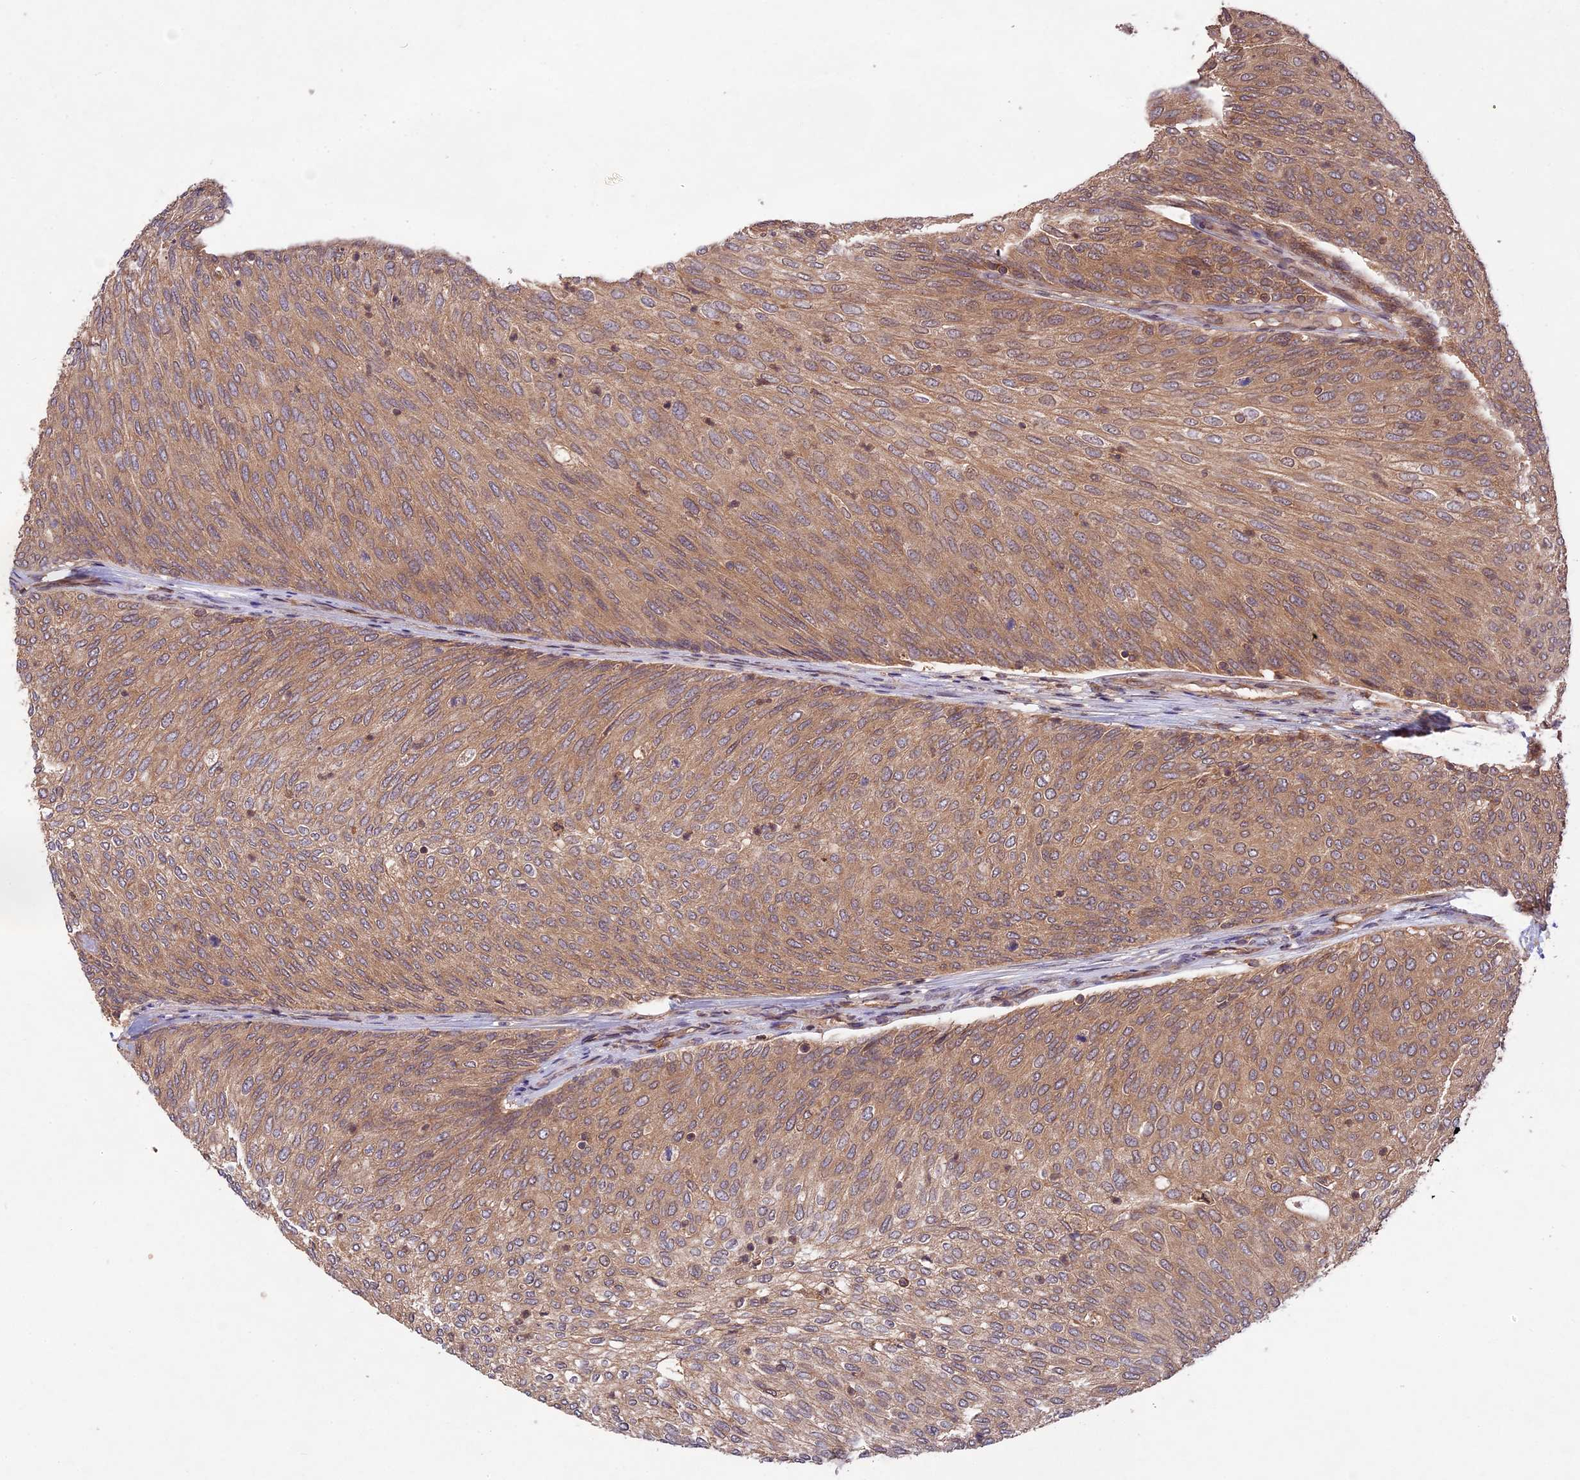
{"staining": {"intensity": "moderate", "quantity": ">75%", "location": "cytoplasmic/membranous"}, "tissue": "urothelial cancer", "cell_type": "Tumor cells", "image_type": "cancer", "snomed": [{"axis": "morphology", "description": "Urothelial carcinoma, Low grade"}, {"axis": "topography", "description": "Urinary bladder"}], "caption": "The micrograph reveals staining of urothelial cancer, revealing moderate cytoplasmic/membranous protein staining (brown color) within tumor cells. The staining was performed using DAB to visualize the protein expression in brown, while the nuclei were stained in blue with hematoxylin (Magnification: 20x).", "gene": "CHAC1", "patient": {"sex": "female", "age": 79}}